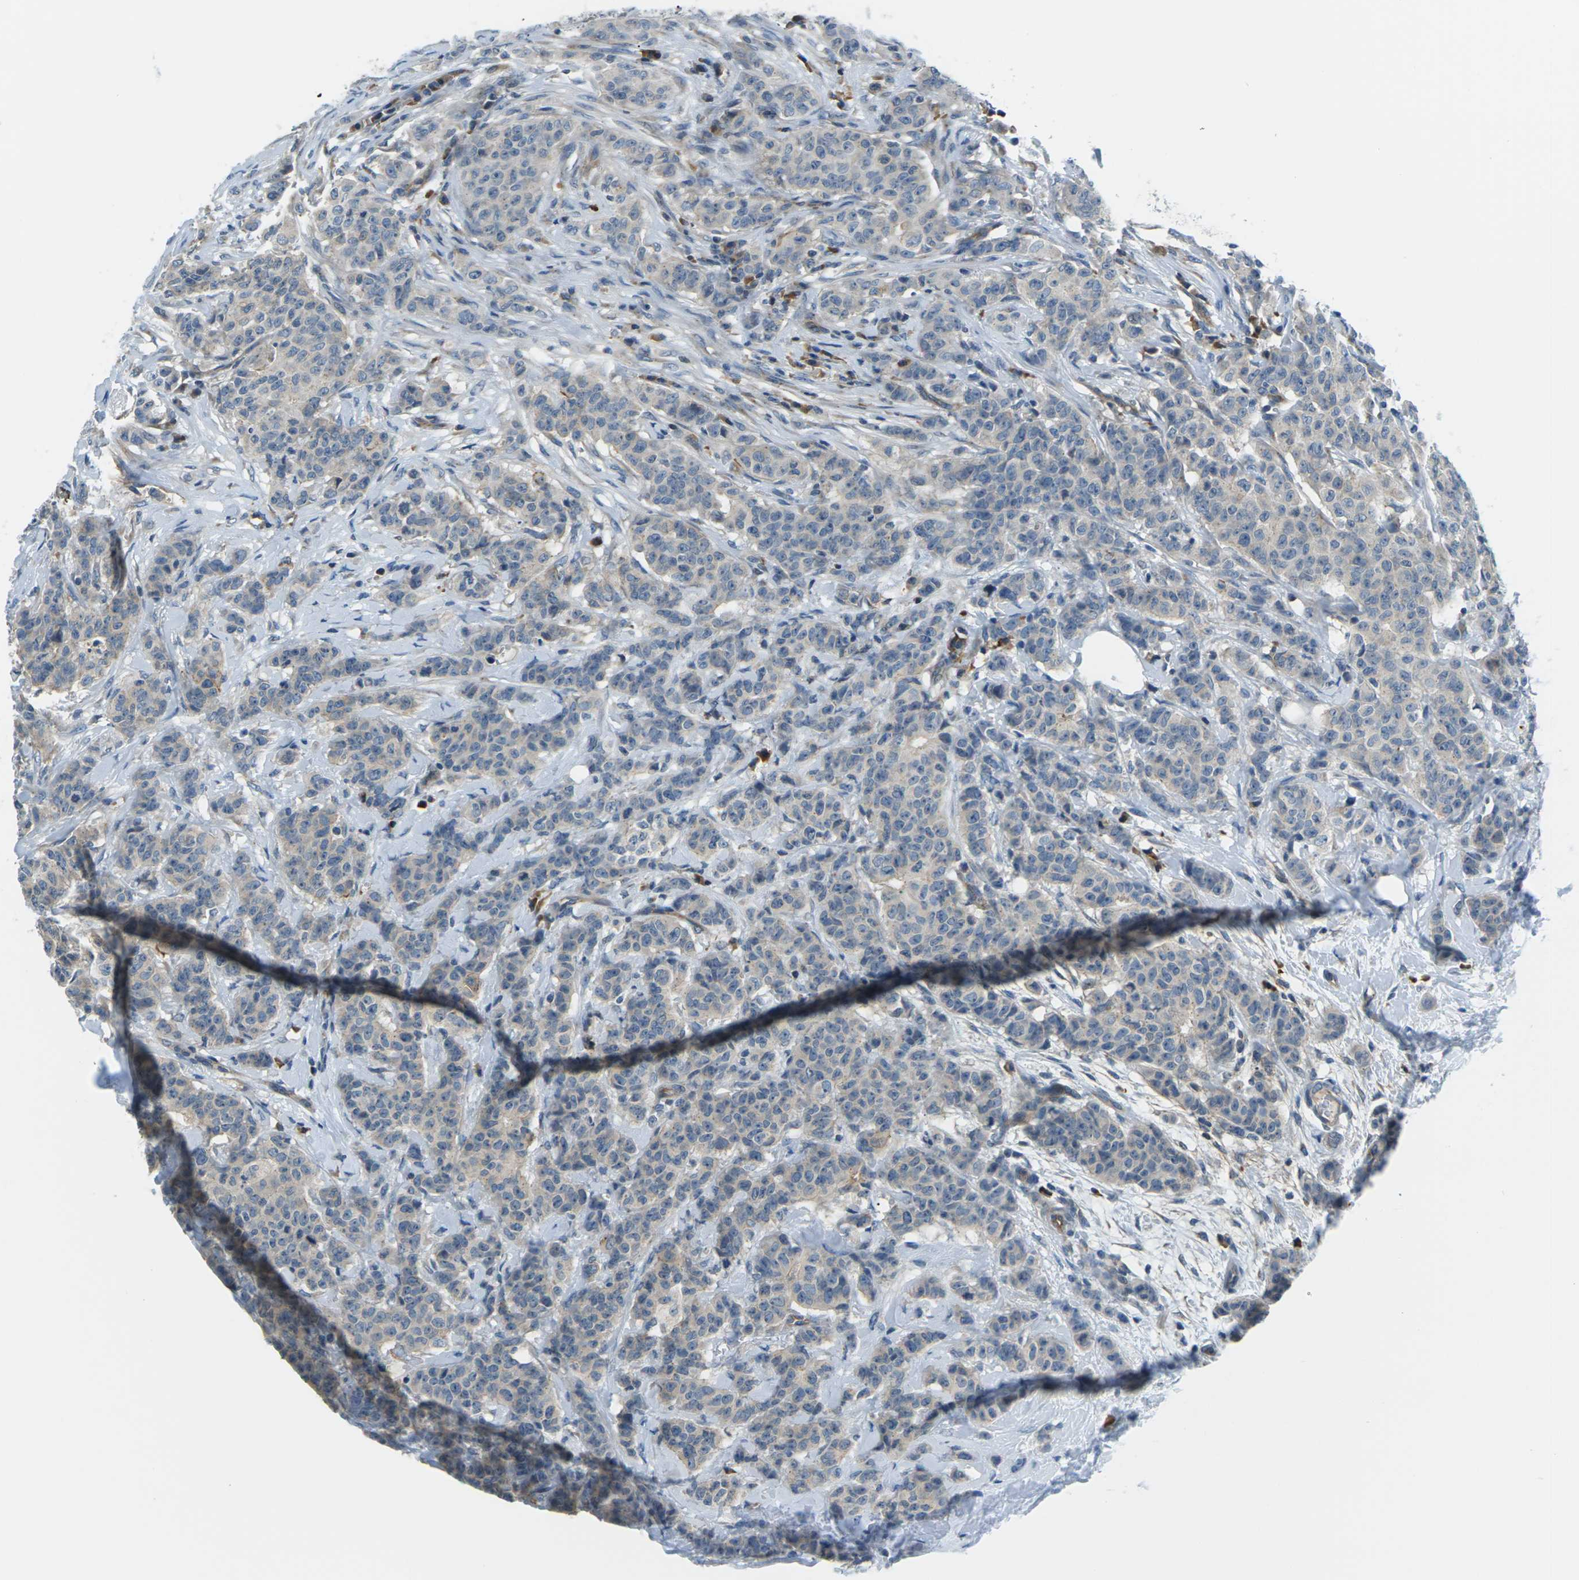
{"staining": {"intensity": "negative", "quantity": "none", "location": "none"}, "tissue": "breast cancer", "cell_type": "Tumor cells", "image_type": "cancer", "snomed": [{"axis": "morphology", "description": "Normal tissue, NOS"}, {"axis": "morphology", "description": "Duct carcinoma"}, {"axis": "topography", "description": "Breast"}], "caption": "IHC photomicrograph of neoplastic tissue: human breast cancer stained with DAB (3,3'-diaminobenzidine) exhibits no significant protein staining in tumor cells.", "gene": "SLC13A3", "patient": {"sex": "female", "age": 40}}